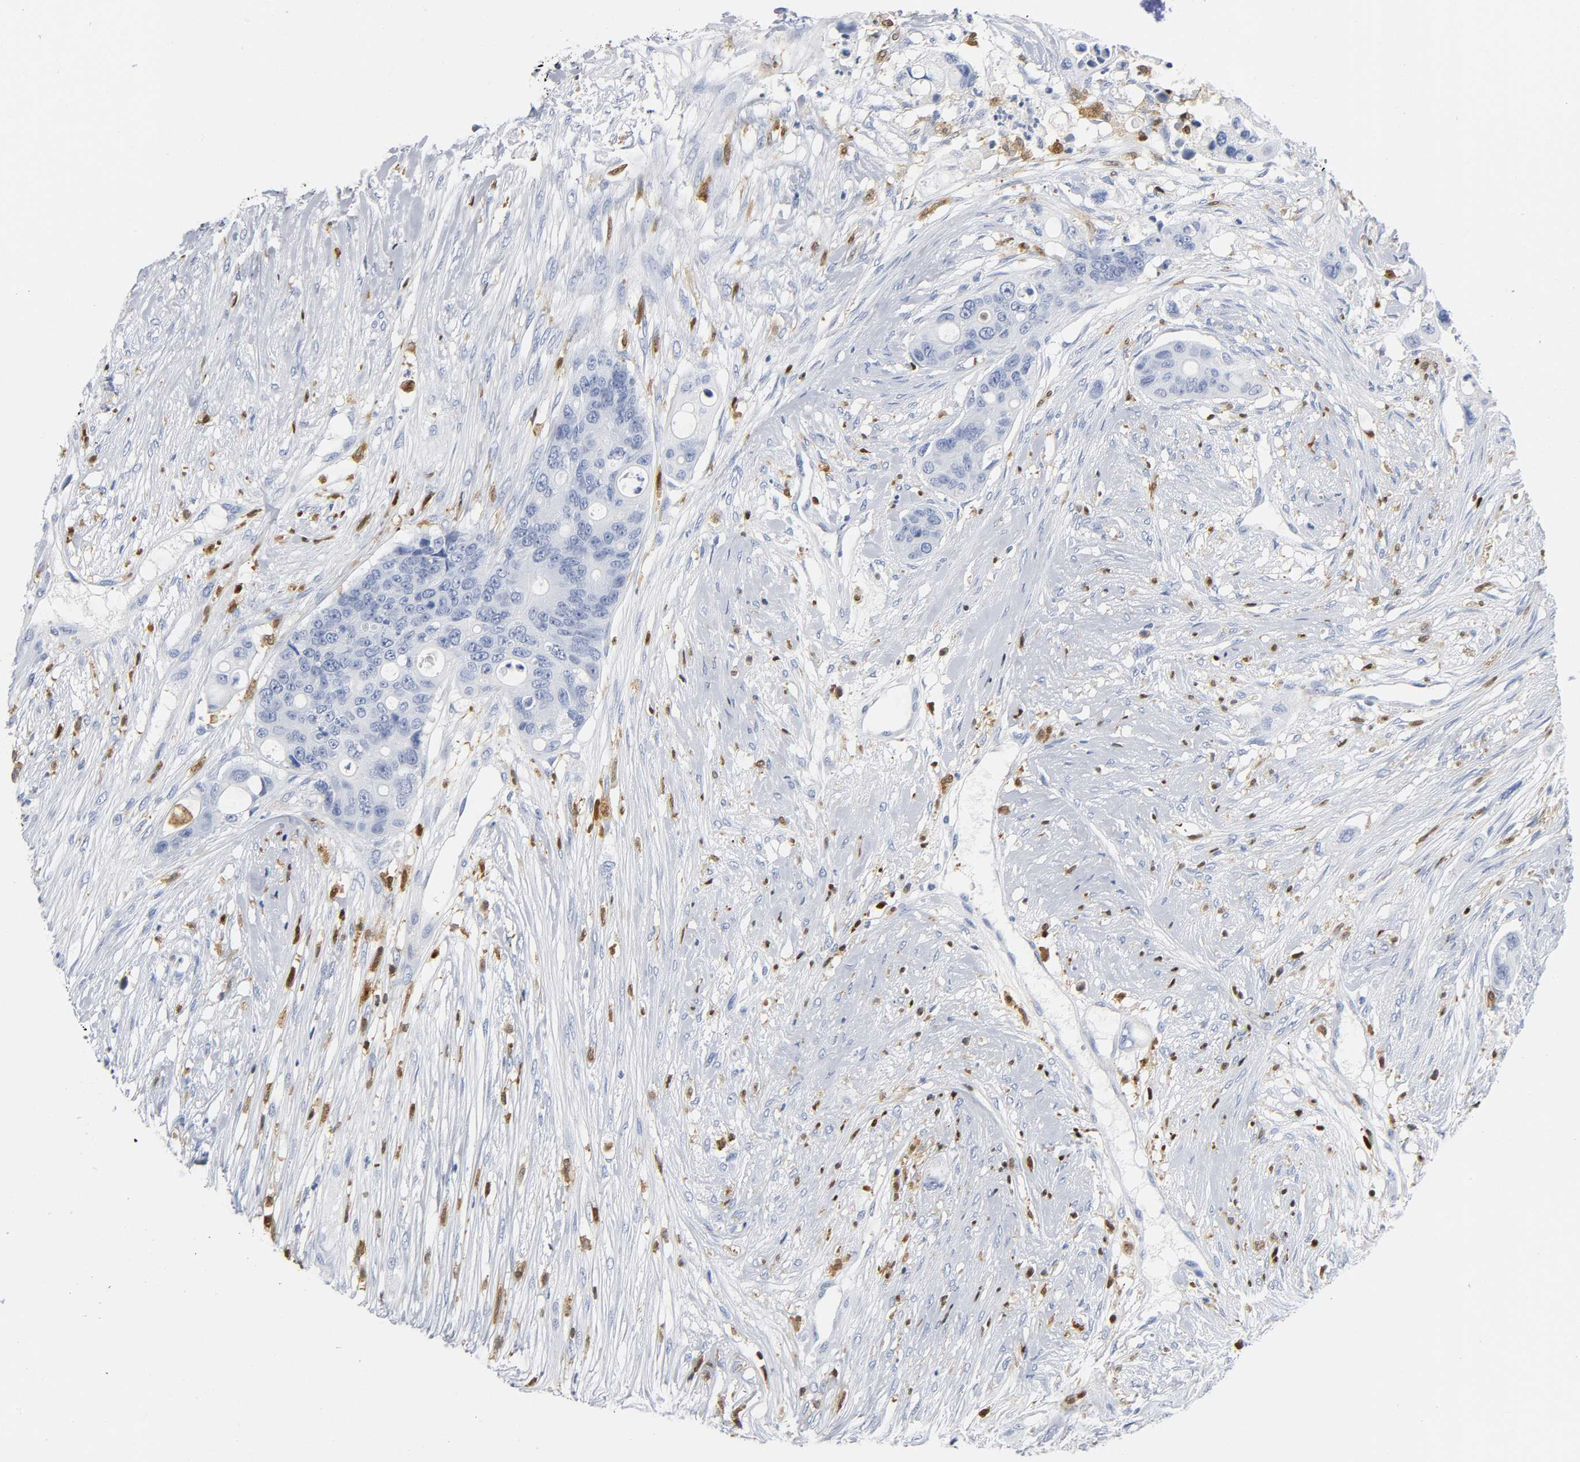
{"staining": {"intensity": "negative", "quantity": "none", "location": "none"}, "tissue": "colorectal cancer", "cell_type": "Tumor cells", "image_type": "cancer", "snomed": [{"axis": "morphology", "description": "Adenocarcinoma, NOS"}, {"axis": "topography", "description": "Colon"}], "caption": "This is an immunohistochemistry micrograph of colorectal cancer. There is no positivity in tumor cells.", "gene": "DOK2", "patient": {"sex": "female", "age": 57}}